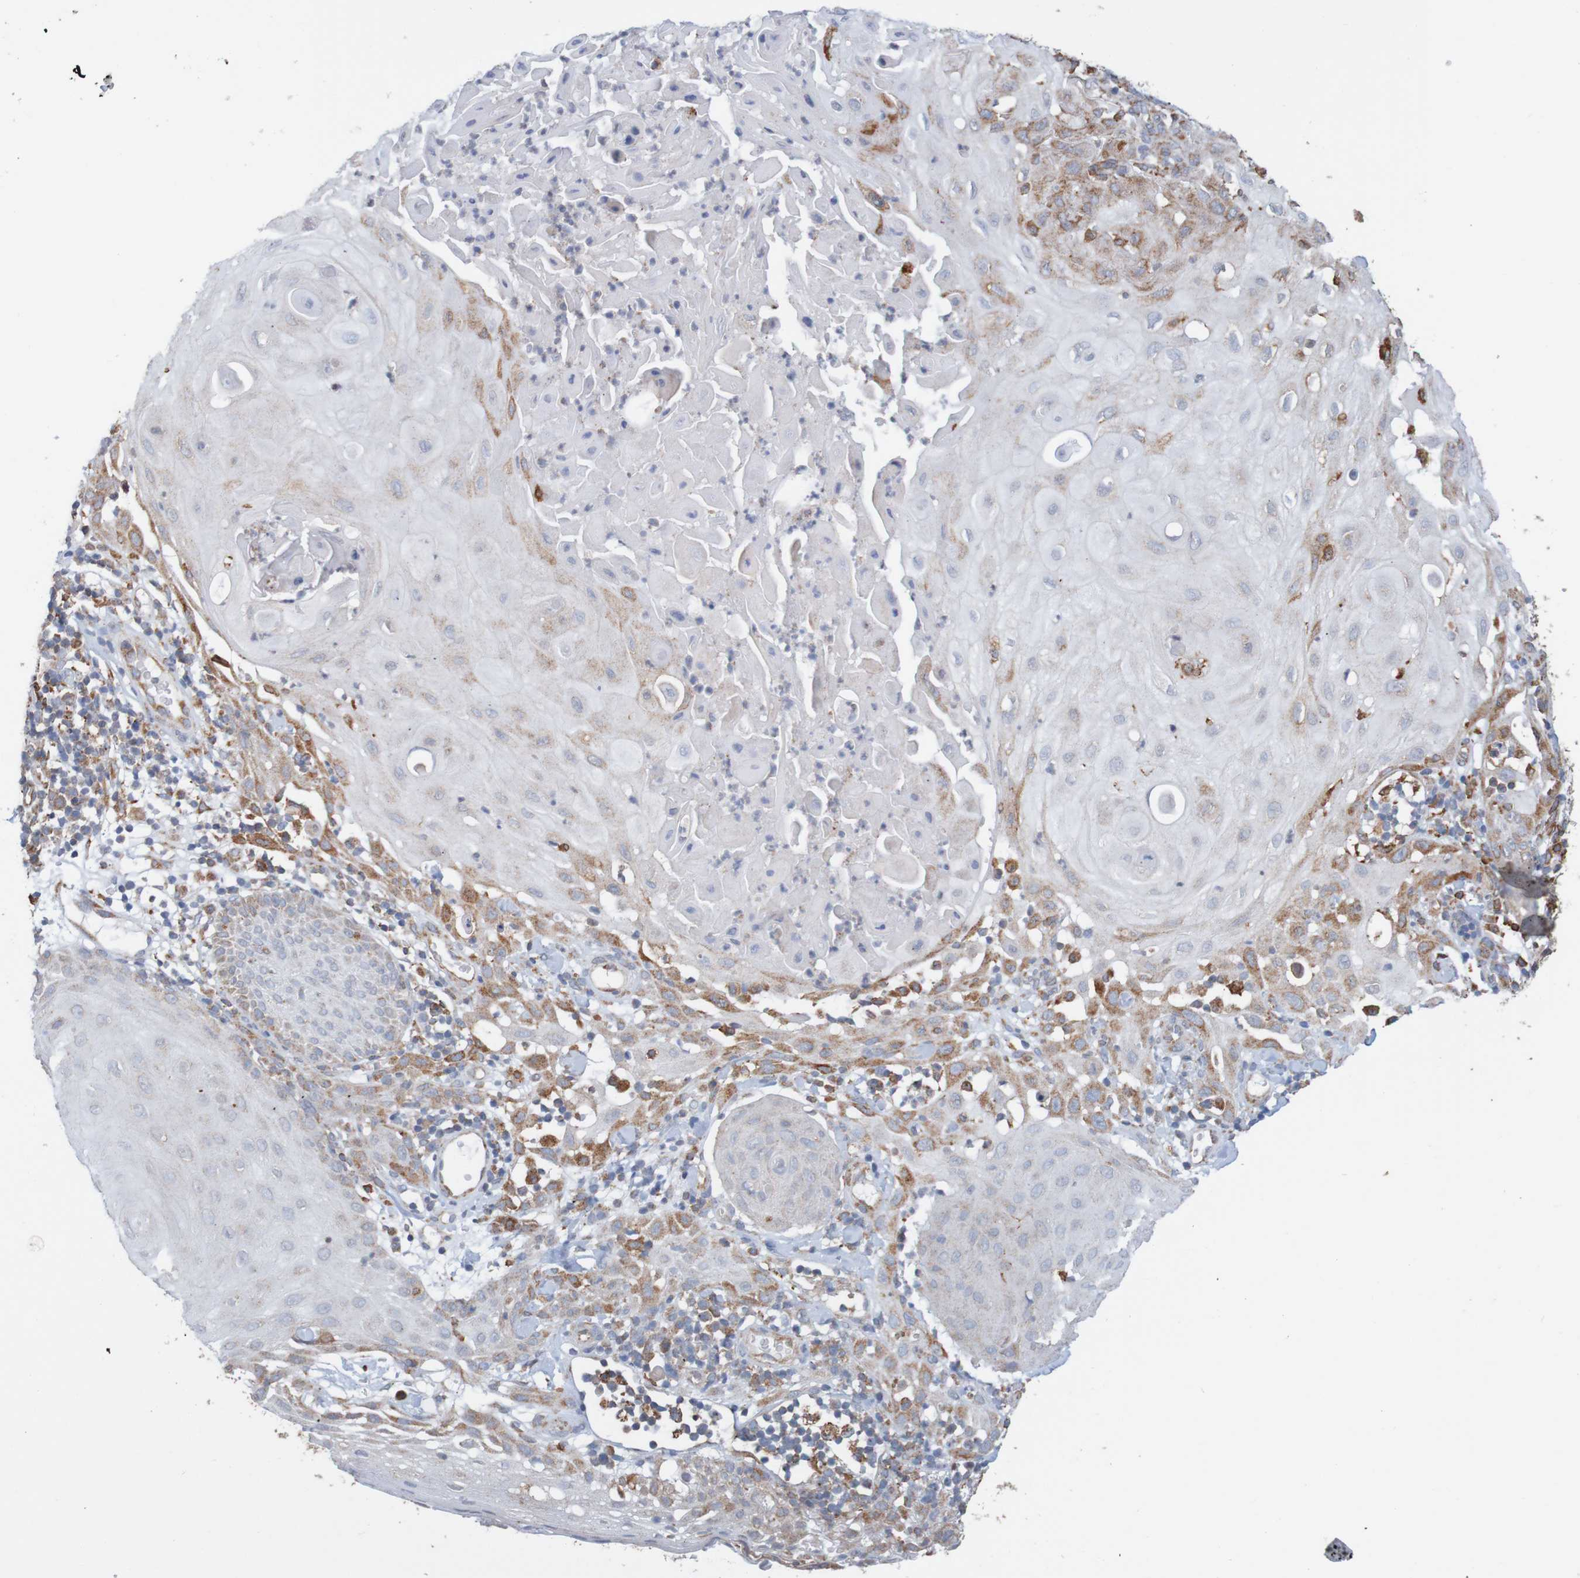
{"staining": {"intensity": "moderate", "quantity": "25%-75%", "location": "cytoplasmic/membranous"}, "tissue": "skin cancer", "cell_type": "Tumor cells", "image_type": "cancer", "snomed": [{"axis": "morphology", "description": "Squamous cell carcinoma, NOS"}, {"axis": "topography", "description": "Skin"}], "caption": "The image shows immunohistochemical staining of skin cancer (squamous cell carcinoma). There is moderate cytoplasmic/membranous expression is seen in approximately 25%-75% of tumor cells. The staining is performed using DAB (3,3'-diaminobenzidine) brown chromogen to label protein expression. The nuclei are counter-stained blue using hematoxylin.", "gene": "PDIA3", "patient": {"sex": "male", "age": 24}}